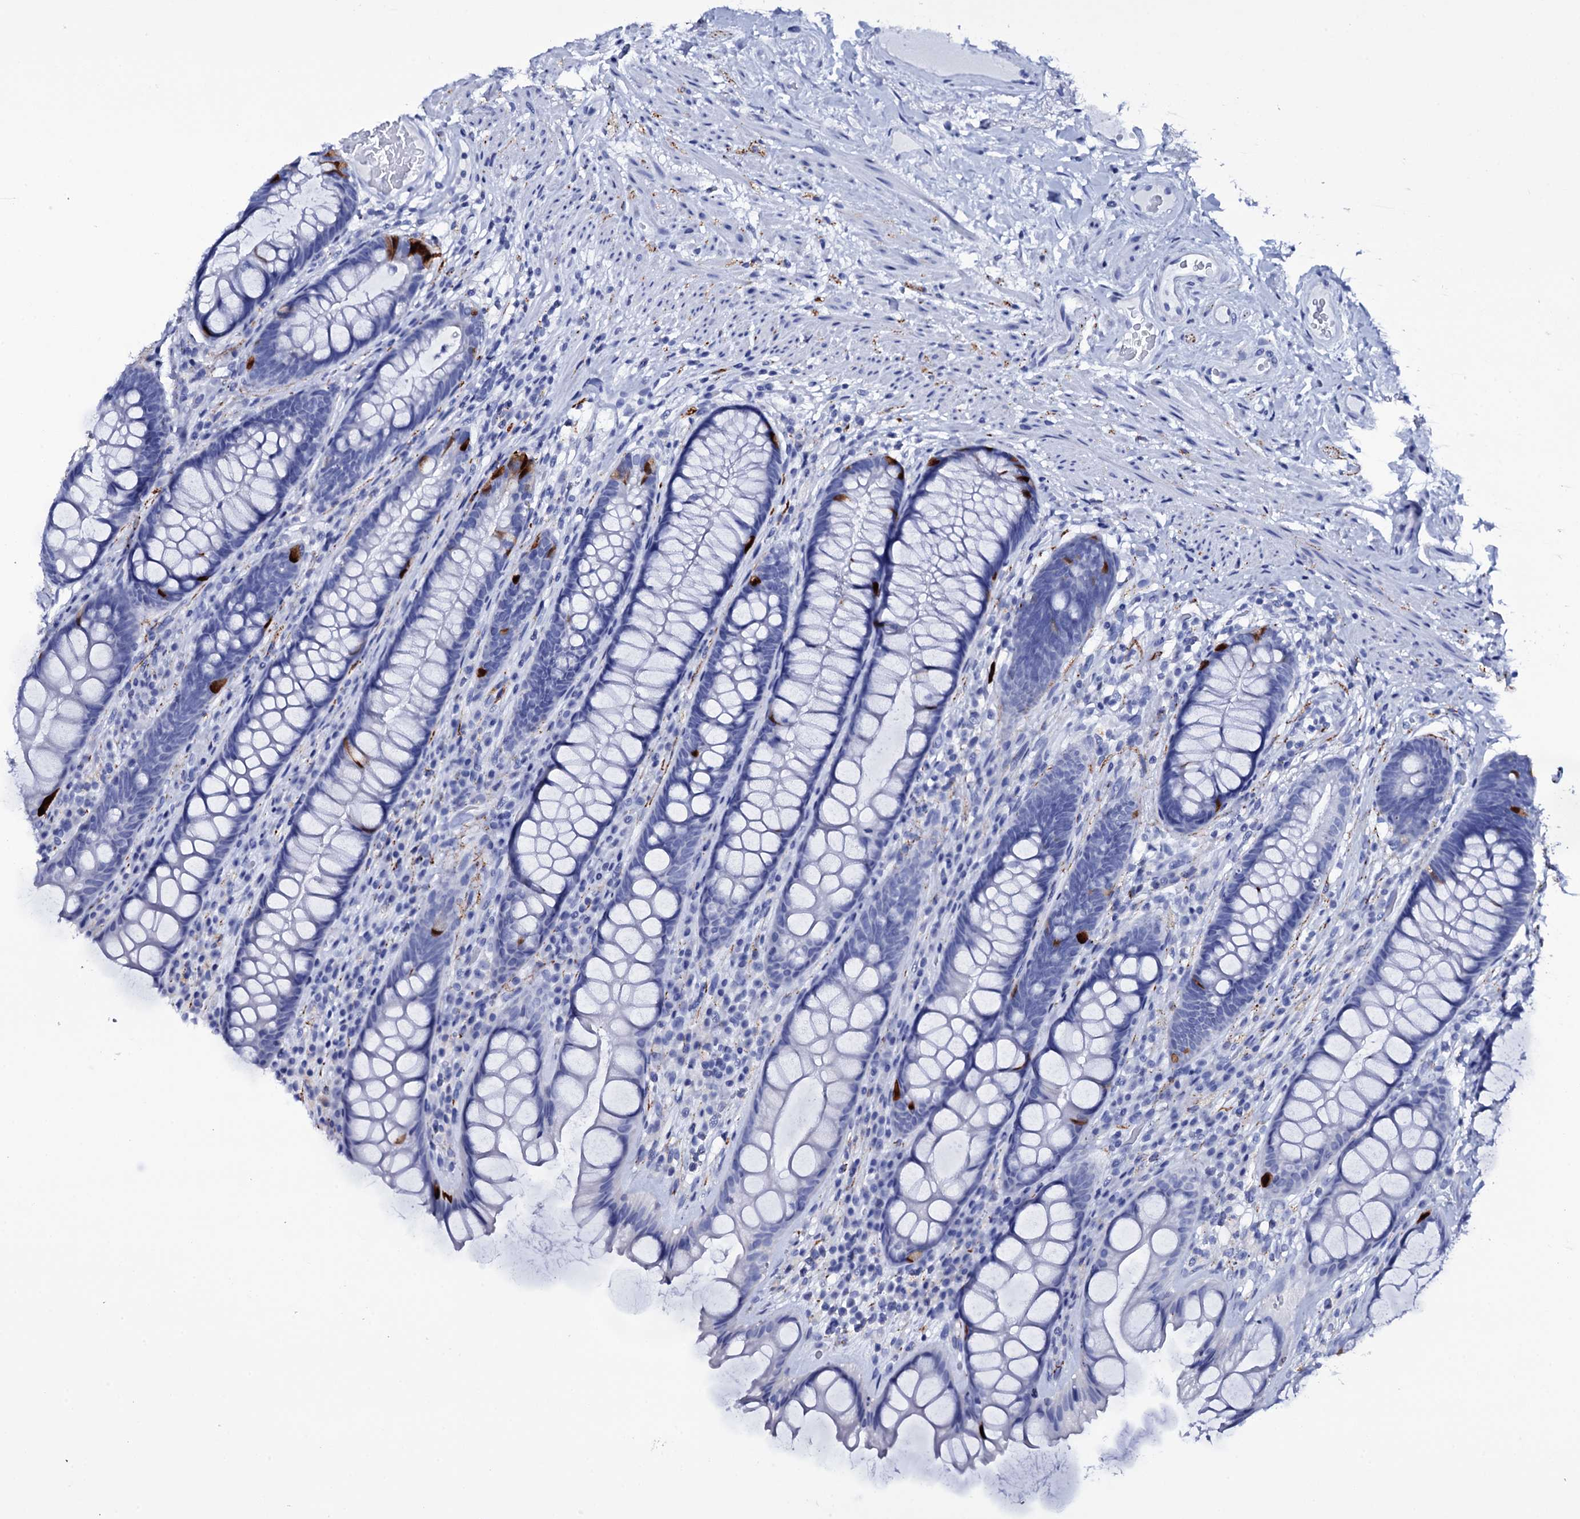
{"staining": {"intensity": "strong", "quantity": "<25%", "location": "cytoplasmic/membranous"}, "tissue": "rectum", "cell_type": "Glandular cells", "image_type": "normal", "snomed": [{"axis": "morphology", "description": "Normal tissue, NOS"}, {"axis": "topography", "description": "Rectum"}], "caption": "Immunohistochemistry (IHC) (DAB) staining of benign human rectum reveals strong cytoplasmic/membranous protein positivity in about <25% of glandular cells. The protein is shown in brown color, while the nuclei are stained blue.", "gene": "ITPRID2", "patient": {"sex": "male", "age": 74}}